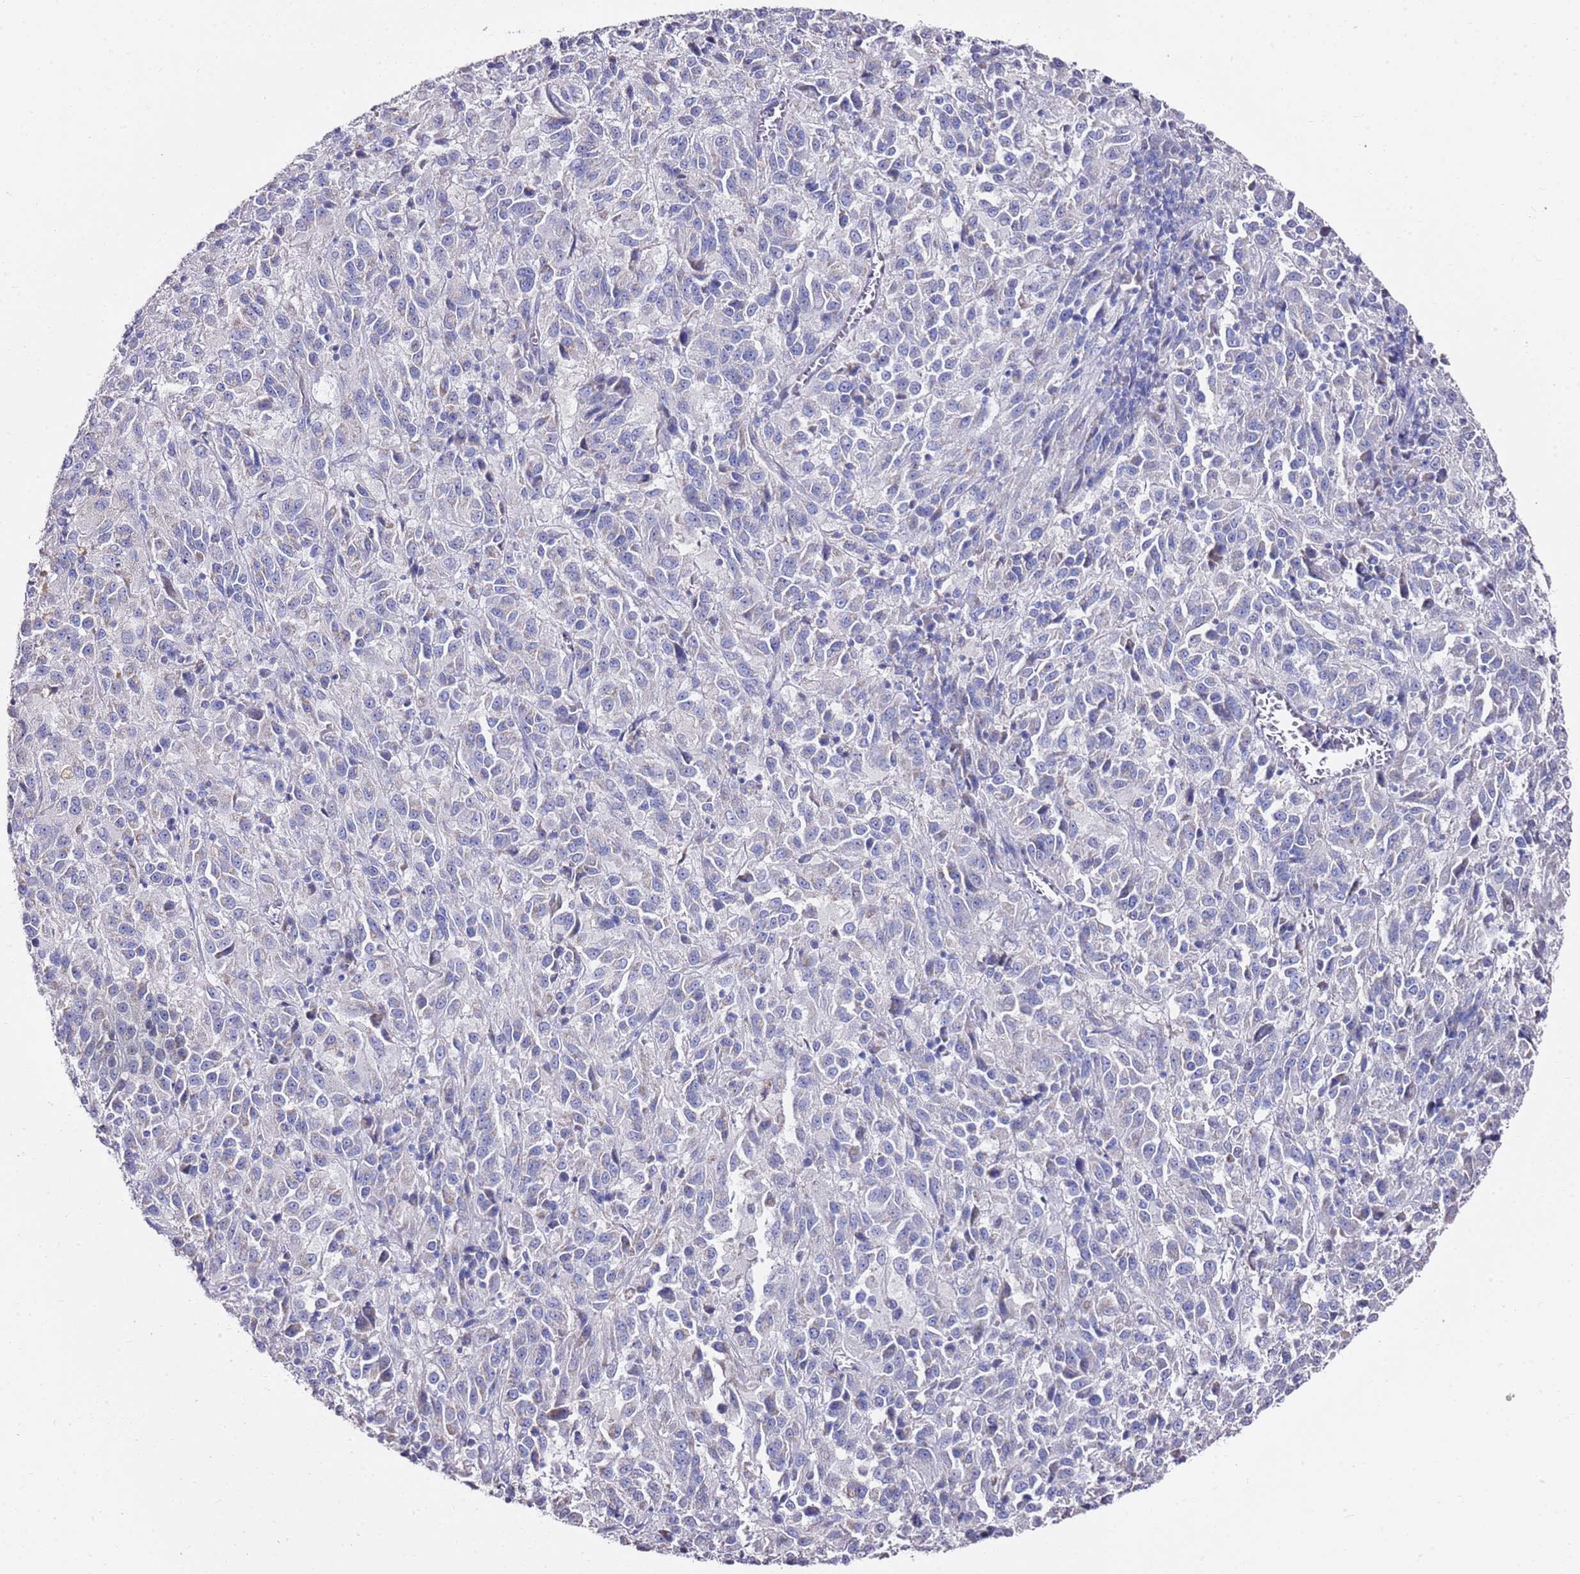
{"staining": {"intensity": "negative", "quantity": "none", "location": "none"}, "tissue": "melanoma", "cell_type": "Tumor cells", "image_type": "cancer", "snomed": [{"axis": "morphology", "description": "Malignant melanoma, Metastatic site"}, {"axis": "topography", "description": "Lung"}], "caption": "High magnification brightfield microscopy of melanoma stained with DAB (brown) and counterstained with hematoxylin (blue): tumor cells show no significant expression.", "gene": "MYBPC3", "patient": {"sex": "male", "age": 64}}